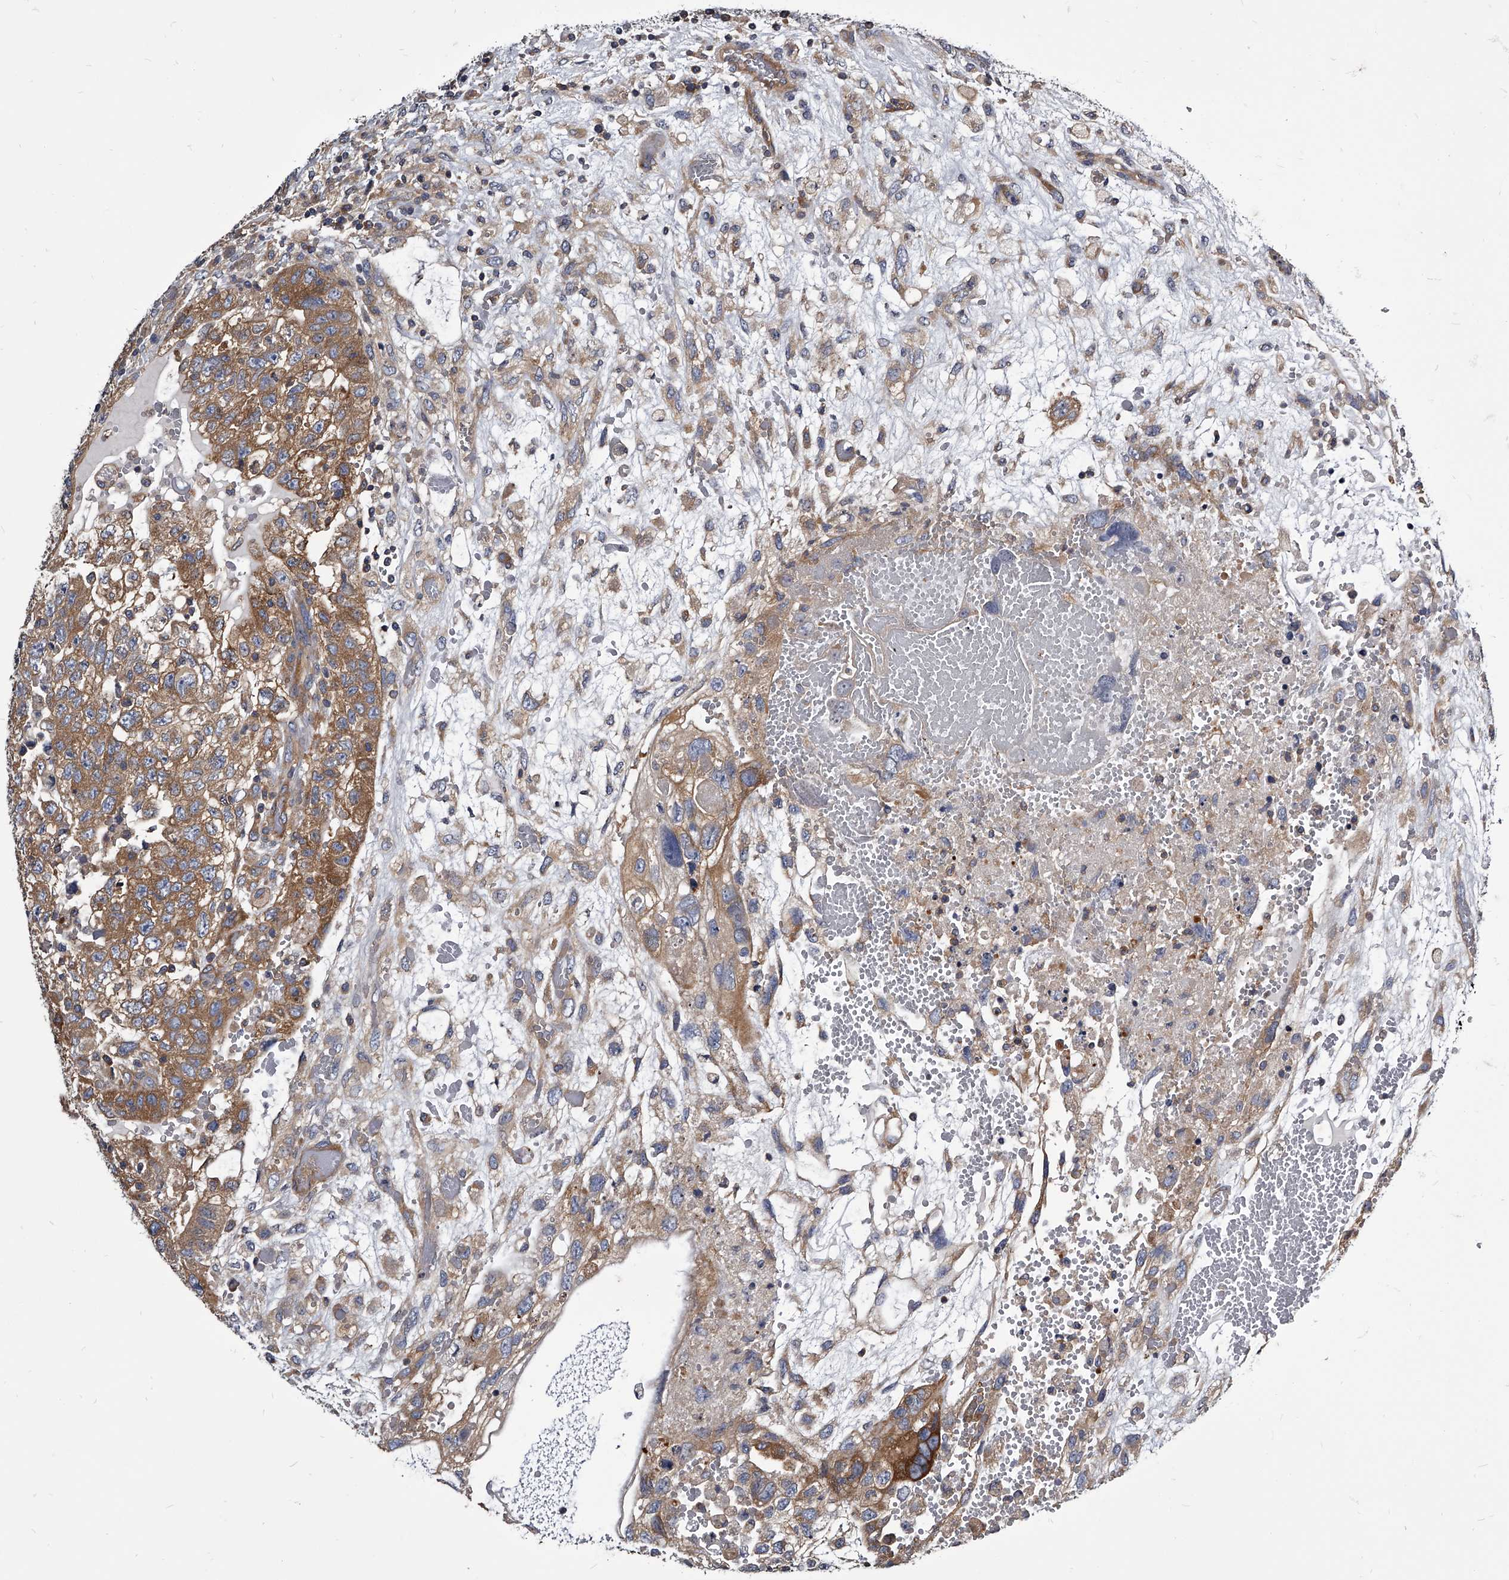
{"staining": {"intensity": "moderate", "quantity": ">75%", "location": "cytoplasmic/membranous"}, "tissue": "testis cancer", "cell_type": "Tumor cells", "image_type": "cancer", "snomed": [{"axis": "morphology", "description": "Carcinoma, Embryonal, NOS"}, {"axis": "topography", "description": "Testis"}], "caption": "A micrograph showing moderate cytoplasmic/membranous expression in about >75% of tumor cells in testis cancer (embryonal carcinoma), as visualized by brown immunohistochemical staining.", "gene": "GAPVD1", "patient": {"sex": "male", "age": 36}}